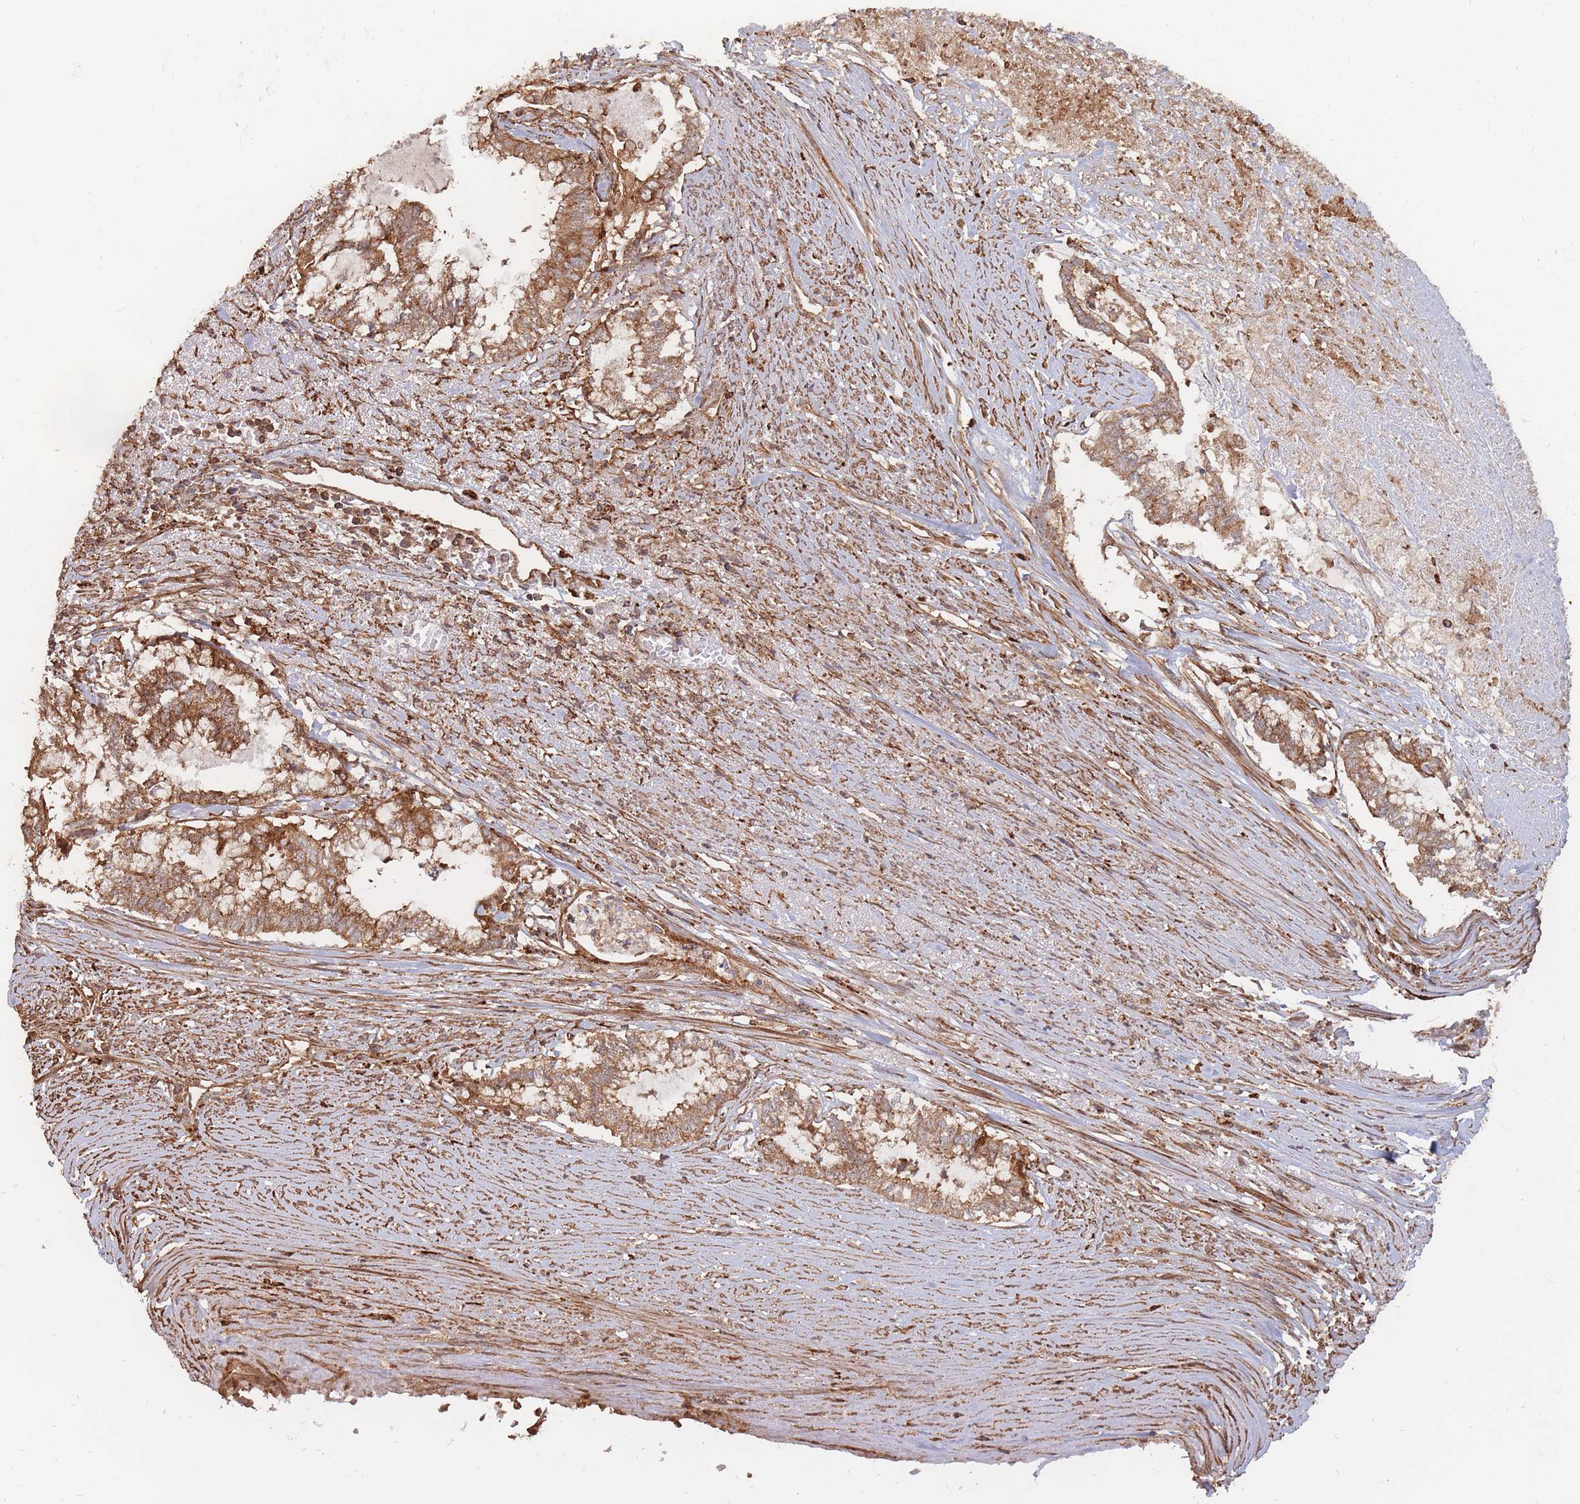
{"staining": {"intensity": "strong", "quantity": ">75%", "location": "cytoplasmic/membranous"}, "tissue": "endometrial cancer", "cell_type": "Tumor cells", "image_type": "cancer", "snomed": [{"axis": "morphology", "description": "Adenocarcinoma, NOS"}, {"axis": "topography", "description": "Endometrium"}], "caption": "High-magnification brightfield microscopy of adenocarcinoma (endometrial) stained with DAB (3,3'-diaminobenzidine) (brown) and counterstained with hematoxylin (blue). tumor cells exhibit strong cytoplasmic/membranous staining is seen in about>75% of cells. The protein of interest is stained brown, and the nuclei are stained in blue (DAB (3,3'-diaminobenzidine) IHC with brightfield microscopy, high magnification).", "gene": "RASSF2", "patient": {"sex": "female", "age": 79}}